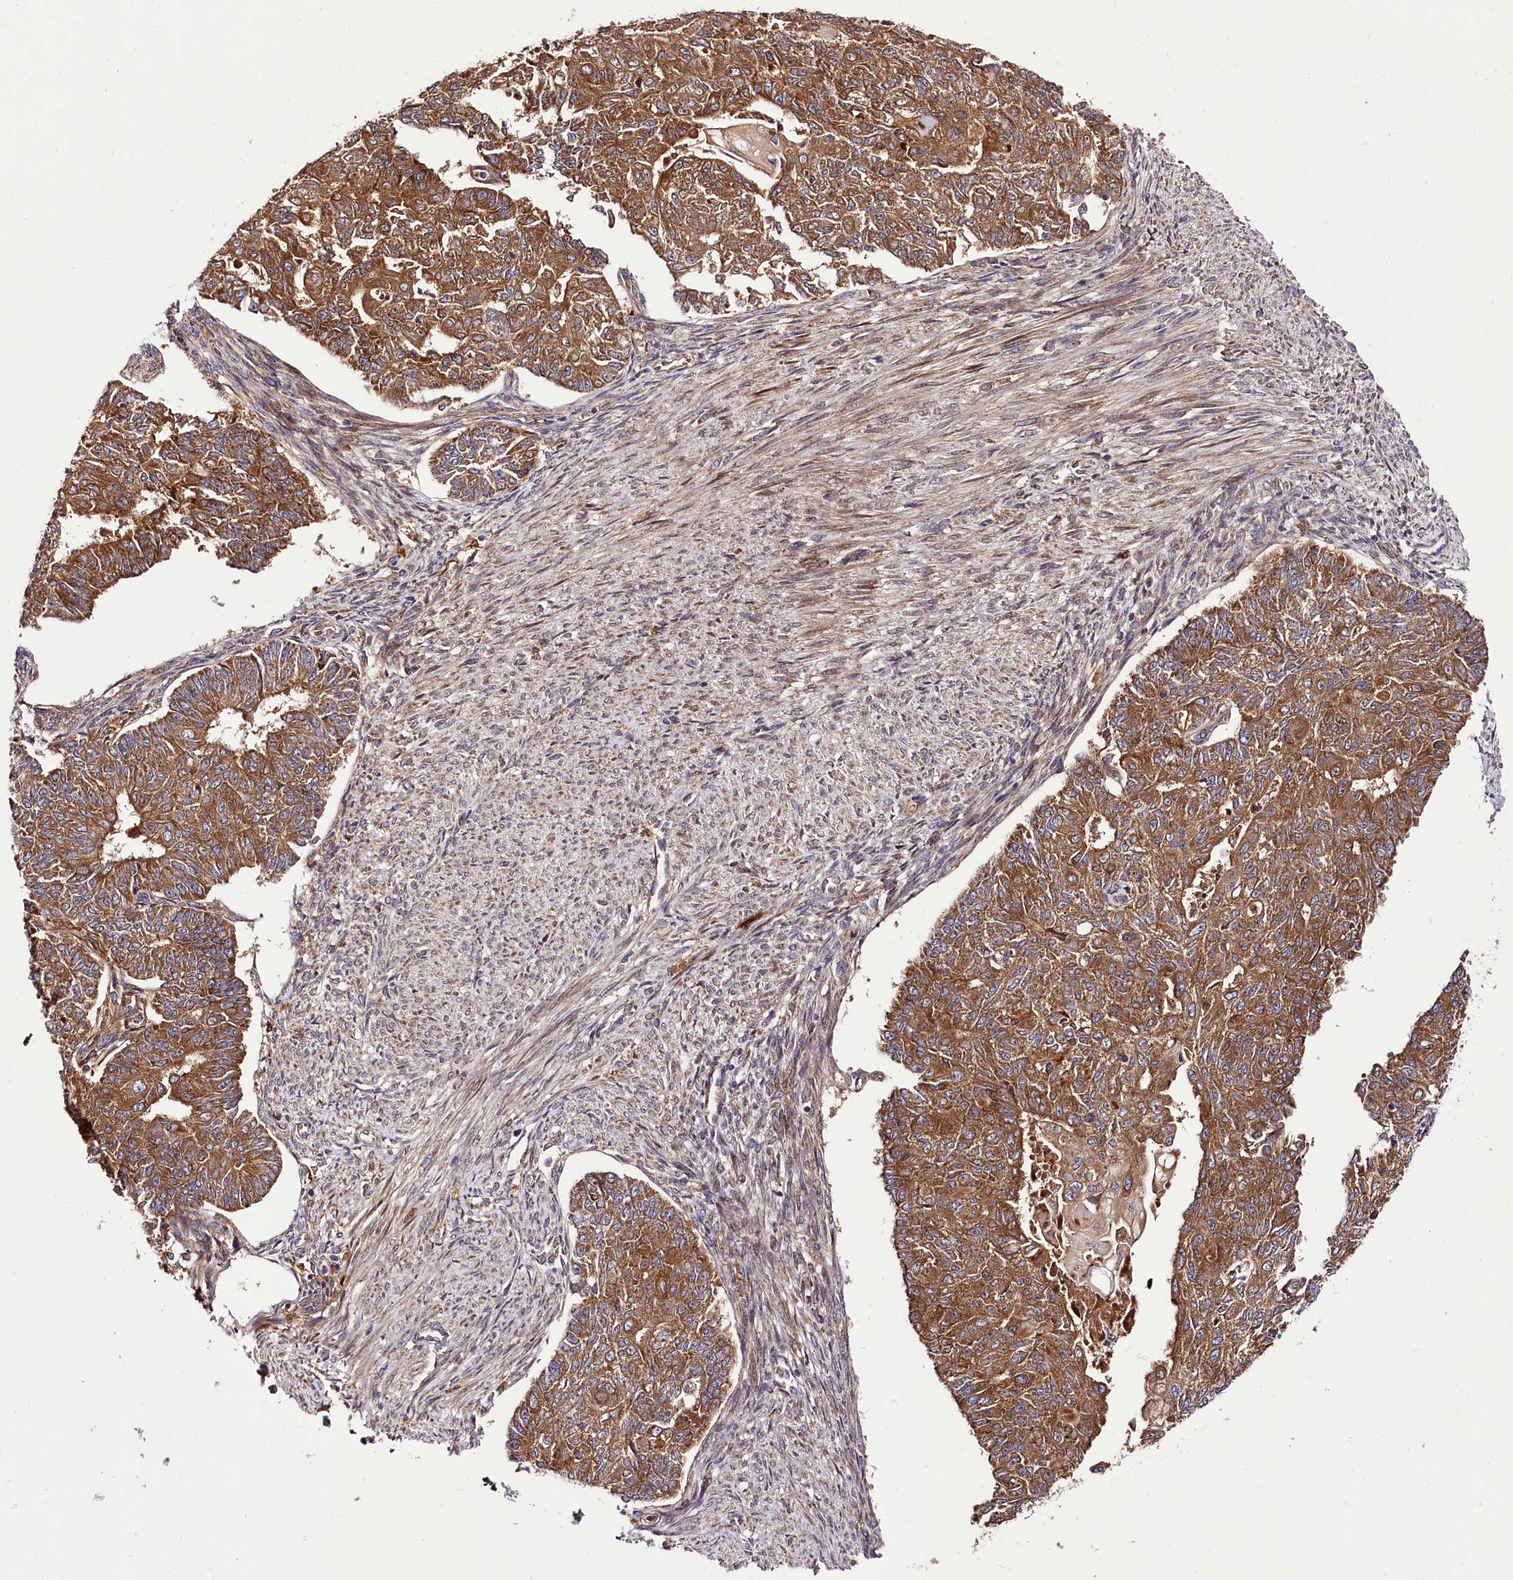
{"staining": {"intensity": "strong", "quantity": ">75%", "location": "cytoplasmic/membranous"}, "tissue": "endometrial cancer", "cell_type": "Tumor cells", "image_type": "cancer", "snomed": [{"axis": "morphology", "description": "Adenocarcinoma, NOS"}, {"axis": "topography", "description": "Endometrium"}], "caption": "A brown stain highlights strong cytoplasmic/membranous staining of a protein in endometrial cancer (adenocarcinoma) tumor cells.", "gene": "NAA25", "patient": {"sex": "female", "age": 32}}